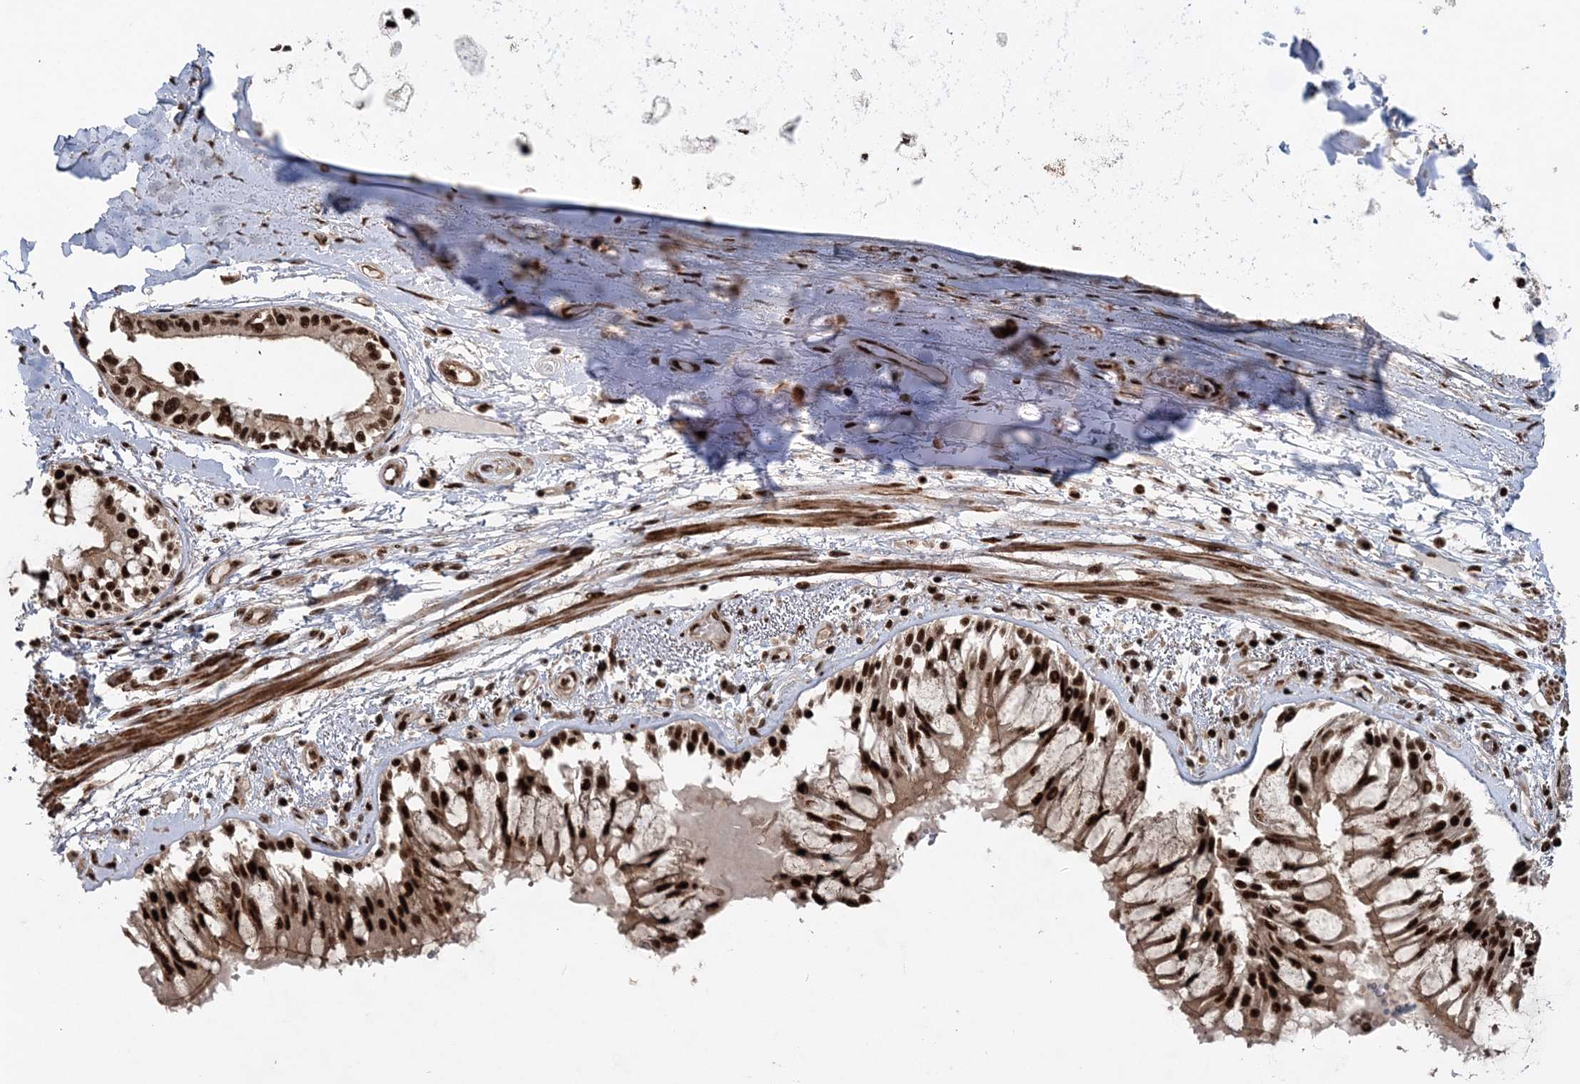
{"staining": {"intensity": "moderate", "quantity": "25%-75%", "location": "nuclear"}, "tissue": "adipose tissue", "cell_type": "Adipocytes", "image_type": "normal", "snomed": [{"axis": "morphology", "description": "Normal tissue, NOS"}, {"axis": "topography", "description": "Cartilage tissue"}, {"axis": "topography", "description": "Bronchus"}, {"axis": "topography", "description": "Lung"}, {"axis": "topography", "description": "Peripheral nerve tissue"}], "caption": "Protein staining shows moderate nuclear positivity in about 25%-75% of adipocytes in unremarkable adipose tissue.", "gene": "EXOSC8", "patient": {"sex": "female", "age": 49}}